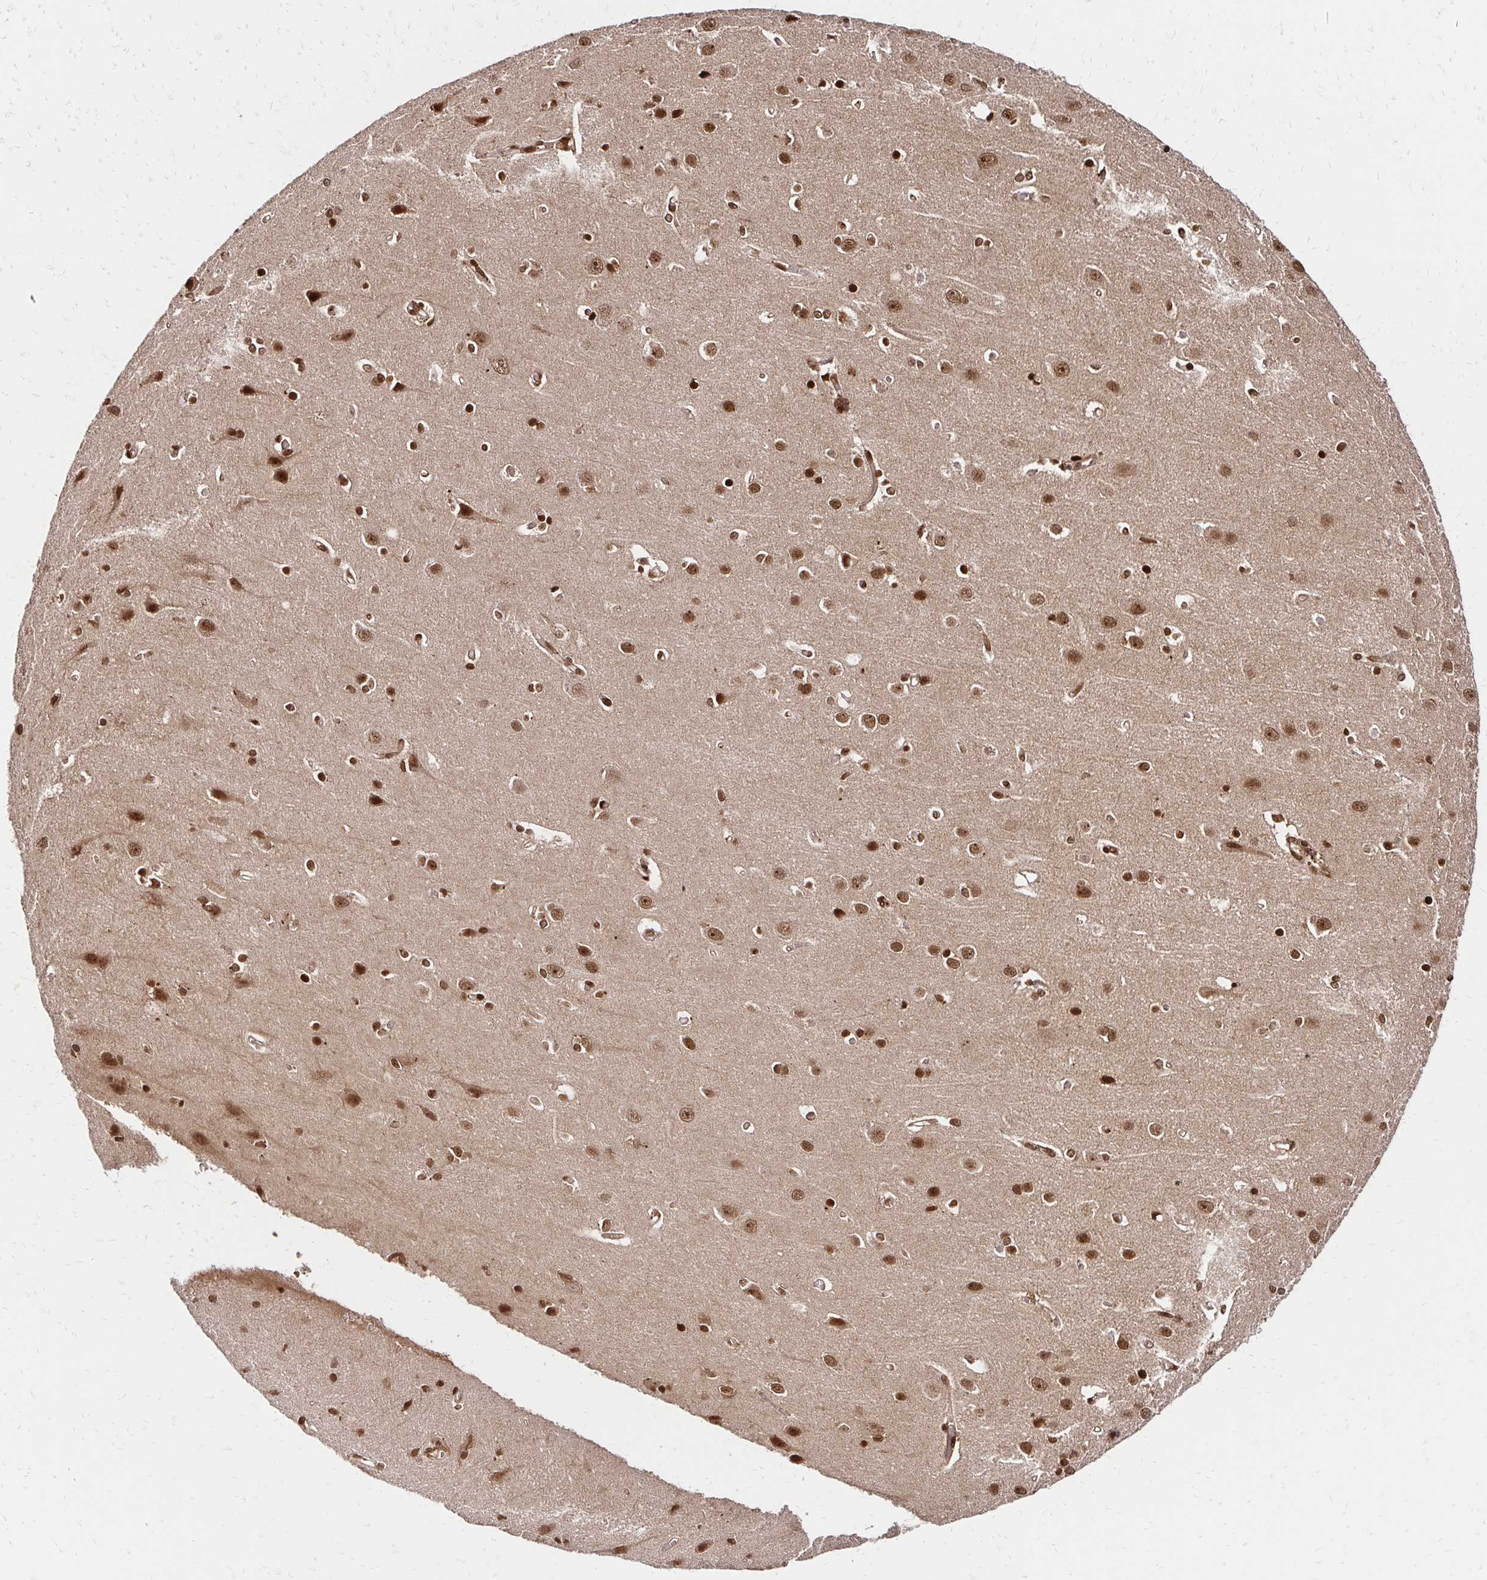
{"staining": {"intensity": "moderate", "quantity": ">75%", "location": "nuclear"}, "tissue": "cerebral cortex", "cell_type": "Endothelial cells", "image_type": "normal", "snomed": [{"axis": "morphology", "description": "Normal tissue, NOS"}, {"axis": "topography", "description": "Cerebral cortex"}], "caption": "A high-resolution image shows IHC staining of unremarkable cerebral cortex, which demonstrates moderate nuclear positivity in approximately >75% of endothelial cells.", "gene": "GLYR1", "patient": {"sex": "male", "age": 37}}